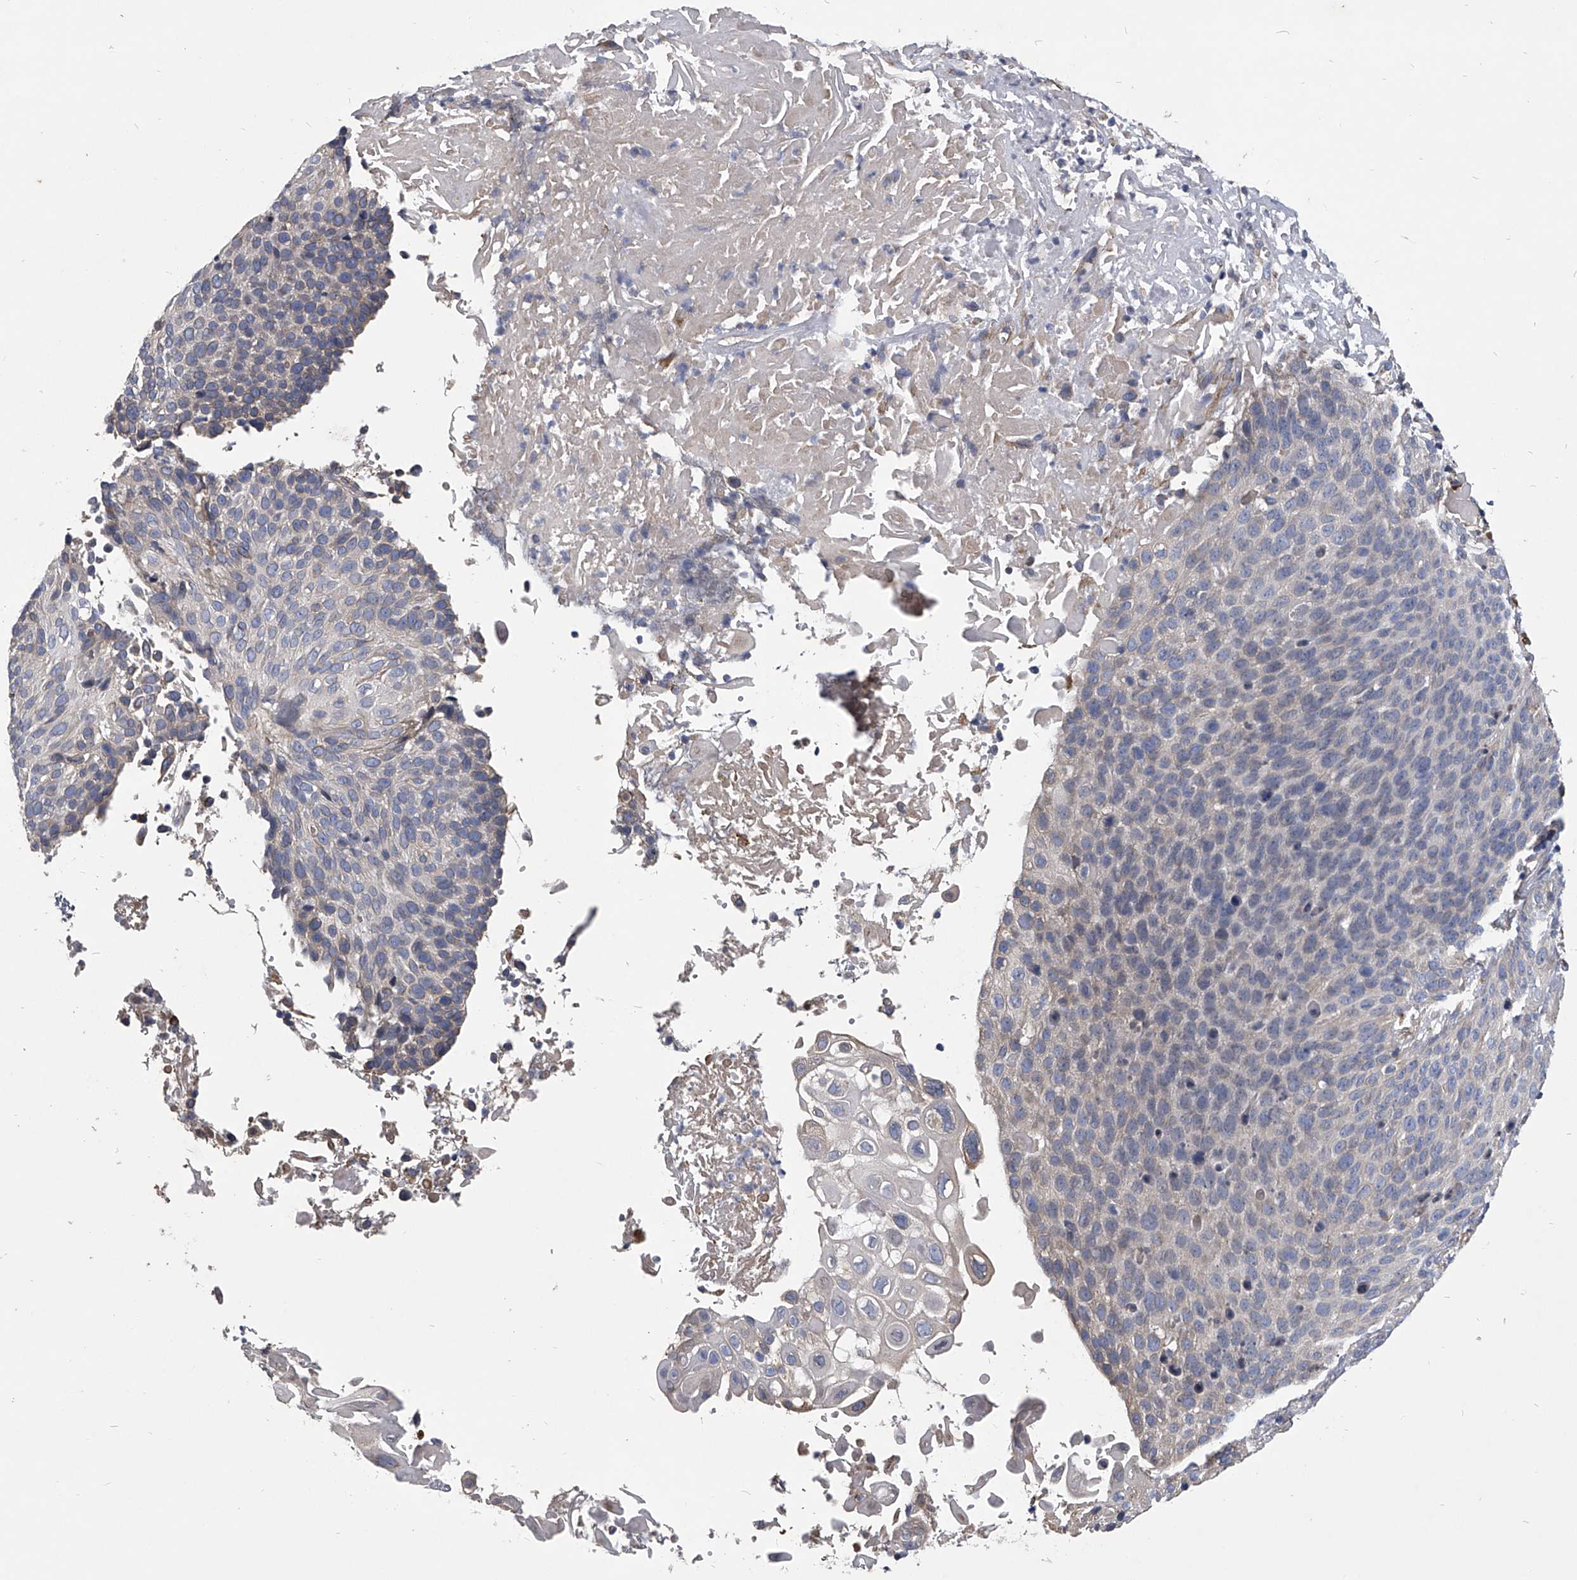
{"staining": {"intensity": "negative", "quantity": "none", "location": "none"}, "tissue": "cervical cancer", "cell_type": "Tumor cells", "image_type": "cancer", "snomed": [{"axis": "morphology", "description": "Squamous cell carcinoma, NOS"}, {"axis": "topography", "description": "Cervix"}], "caption": "An IHC photomicrograph of cervical cancer (squamous cell carcinoma) is shown. There is no staining in tumor cells of cervical cancer (squamous cell carcinoma).", "gene": "CCR4", "patient": {"sex": "female", "age": 74}}